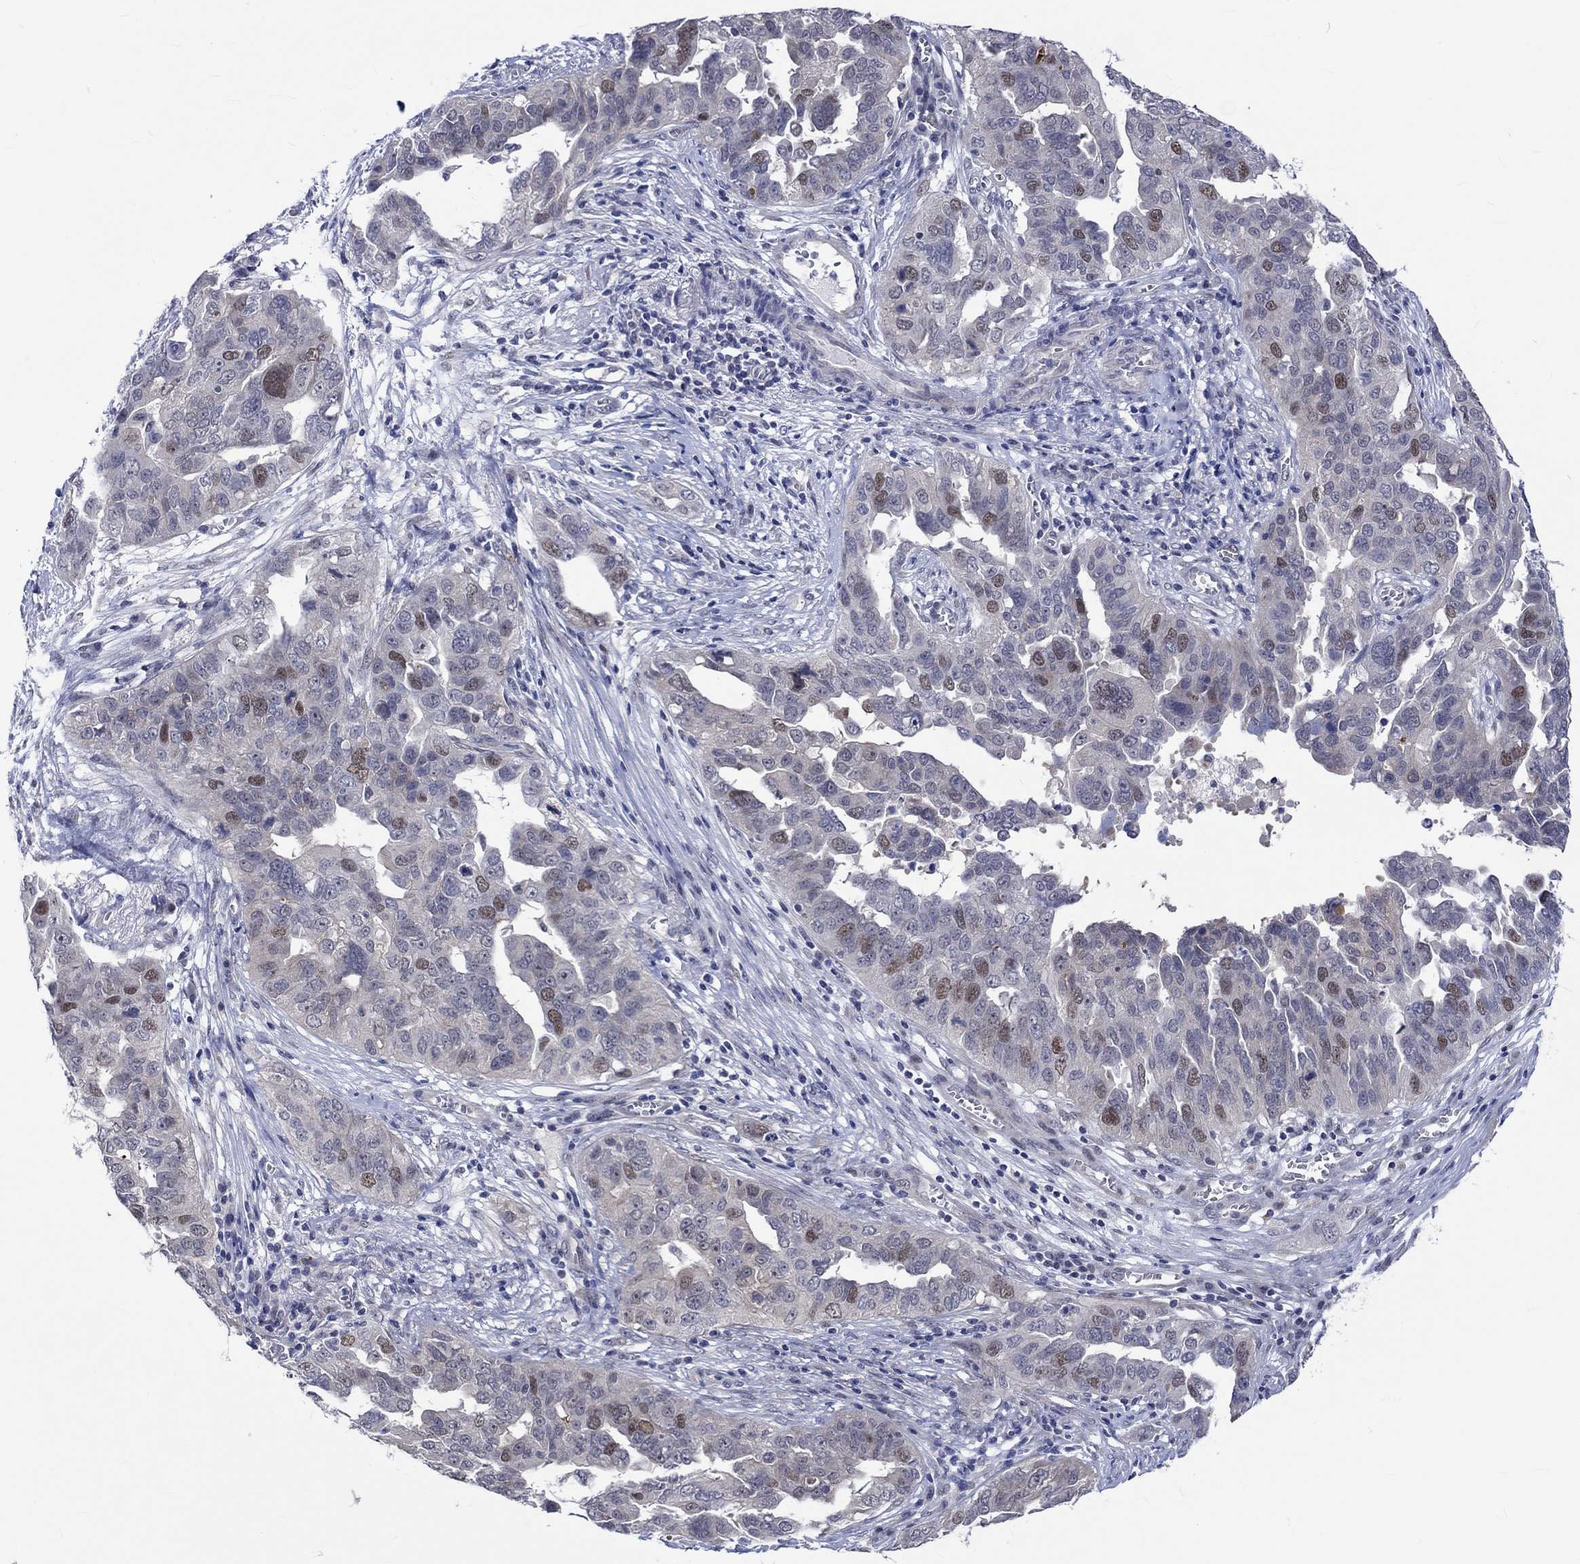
{"staining": {"intensity": "moderate", "quantity": "<25%", "location": "nuclear"}, "tissue": "ovarian cancer", "cell_type": "Tumor cells", "image_type": "cancer", "snomed": [{"axis": "morphology", "description": "Carcinoma, endometroid"}, {"axis": "topography", "description": "Soft tissue"}, {"axis": "topography", "description": "Ovary"}], "caption": "Tumor cells exhibit low levels of moderate nuclear expression in approximately <25% of cells in ovarian cancer (endometroid carcinoma).", "gene": "E2F8", "patient": {"sex": "female", "age": 52}}